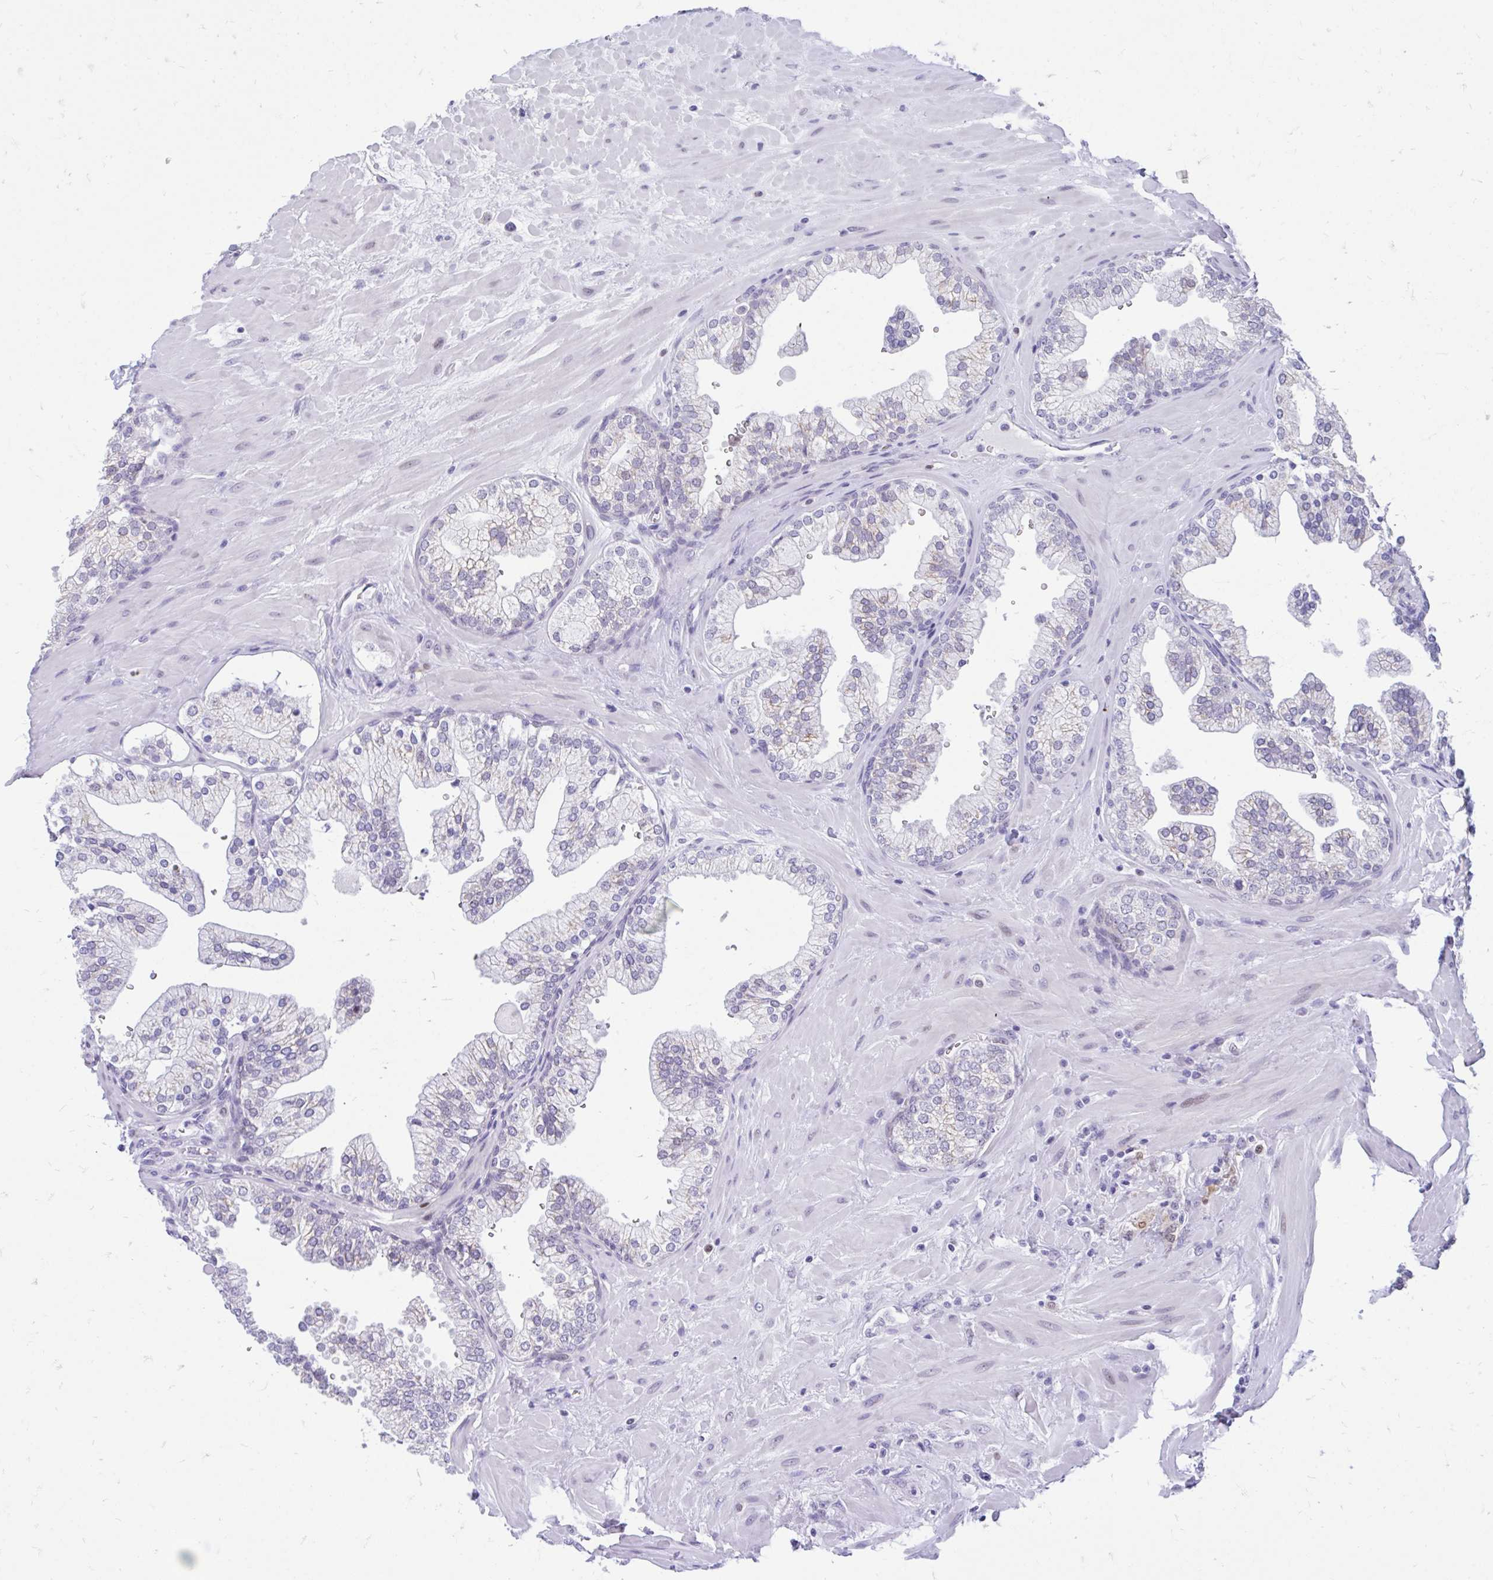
{"staining": {"intensity": "moderate", "quantity": "<25%", "location": "cytoplasmic/membranous"}, "tissue": "prostate", "cell_type": "Glandular cells", "image_type": "normal", "snomed": [{"axis": "morphology", "description": "Normal tissue, NOS"}, {"axis": "topography", "description": "Prostate"}, {"axis": "topography", "description": "Peripheral nerve tissue"}], "caption": "The histopathology image displays immunohistochemical staining of benign prostate. There is moderate cytoplasmic/membranous positivity is seen in about <25% of glandular cells. (Brightfield microscopy of DAB IHC at high magnification).", "gene": "GLB1L2", "patient": {"sex": "male", "age": 61}}